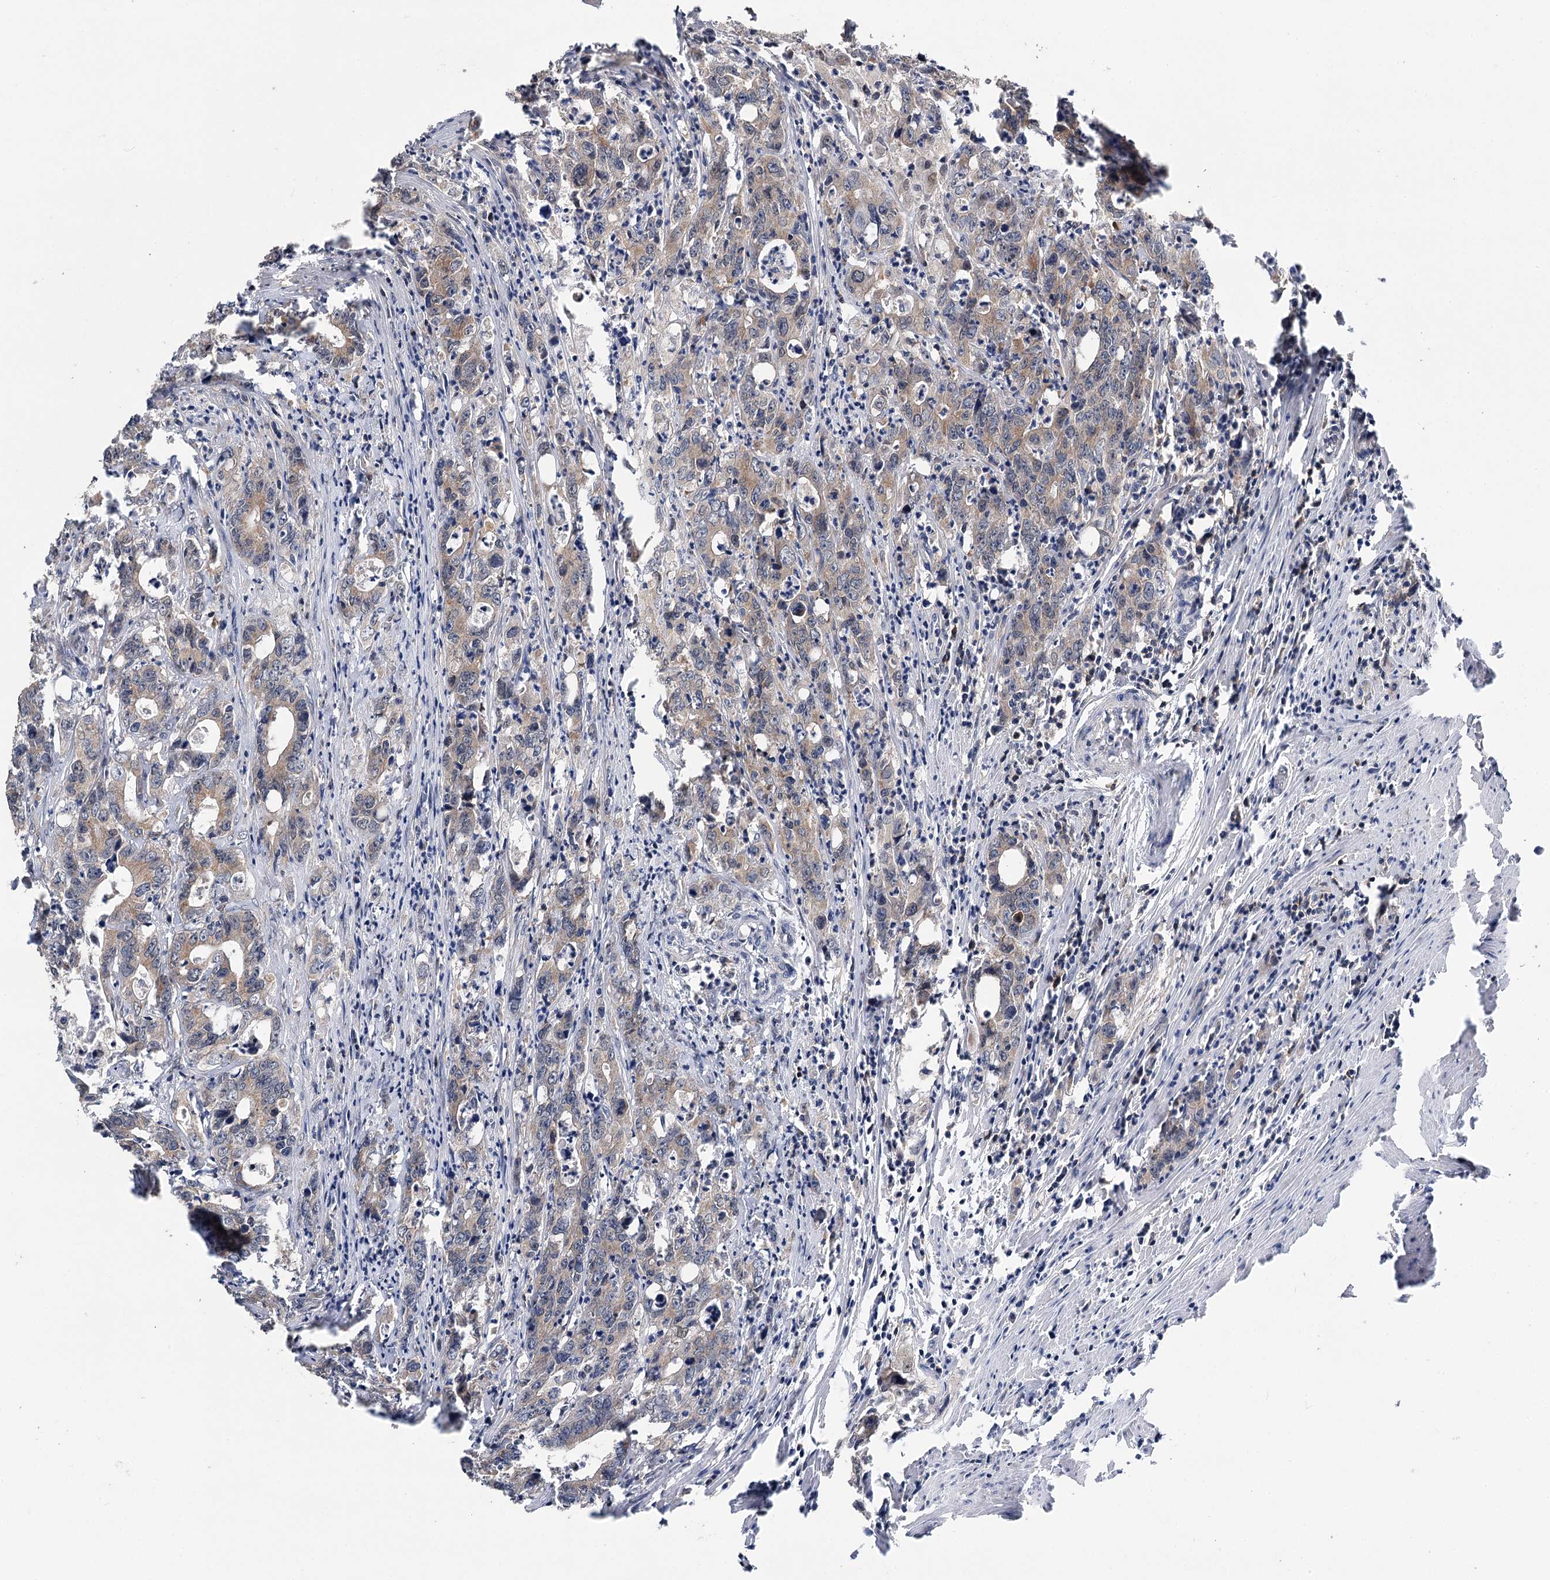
{"staining": {"intensity": "weak", "quantity": "25%-75%", "location": "cytoplasmic/membranous"}, "tissue": "colorectal cancer", "cell_type": "Tumor cells", "image_type": "cancer", "snomed": [{"axis": "morphology", "description": "Adenocarcinoma, NOS"}, {"axis": "topography", "description": "Colon"}], "caption": "Colorectal cancer stained for a protein (brown) reveals weak cytoplasmic/membranous positive positivity in approximately 25%-75% of tumor cells.", "gene": "STX6", "patient": {"sex": "female", "age": 75}}